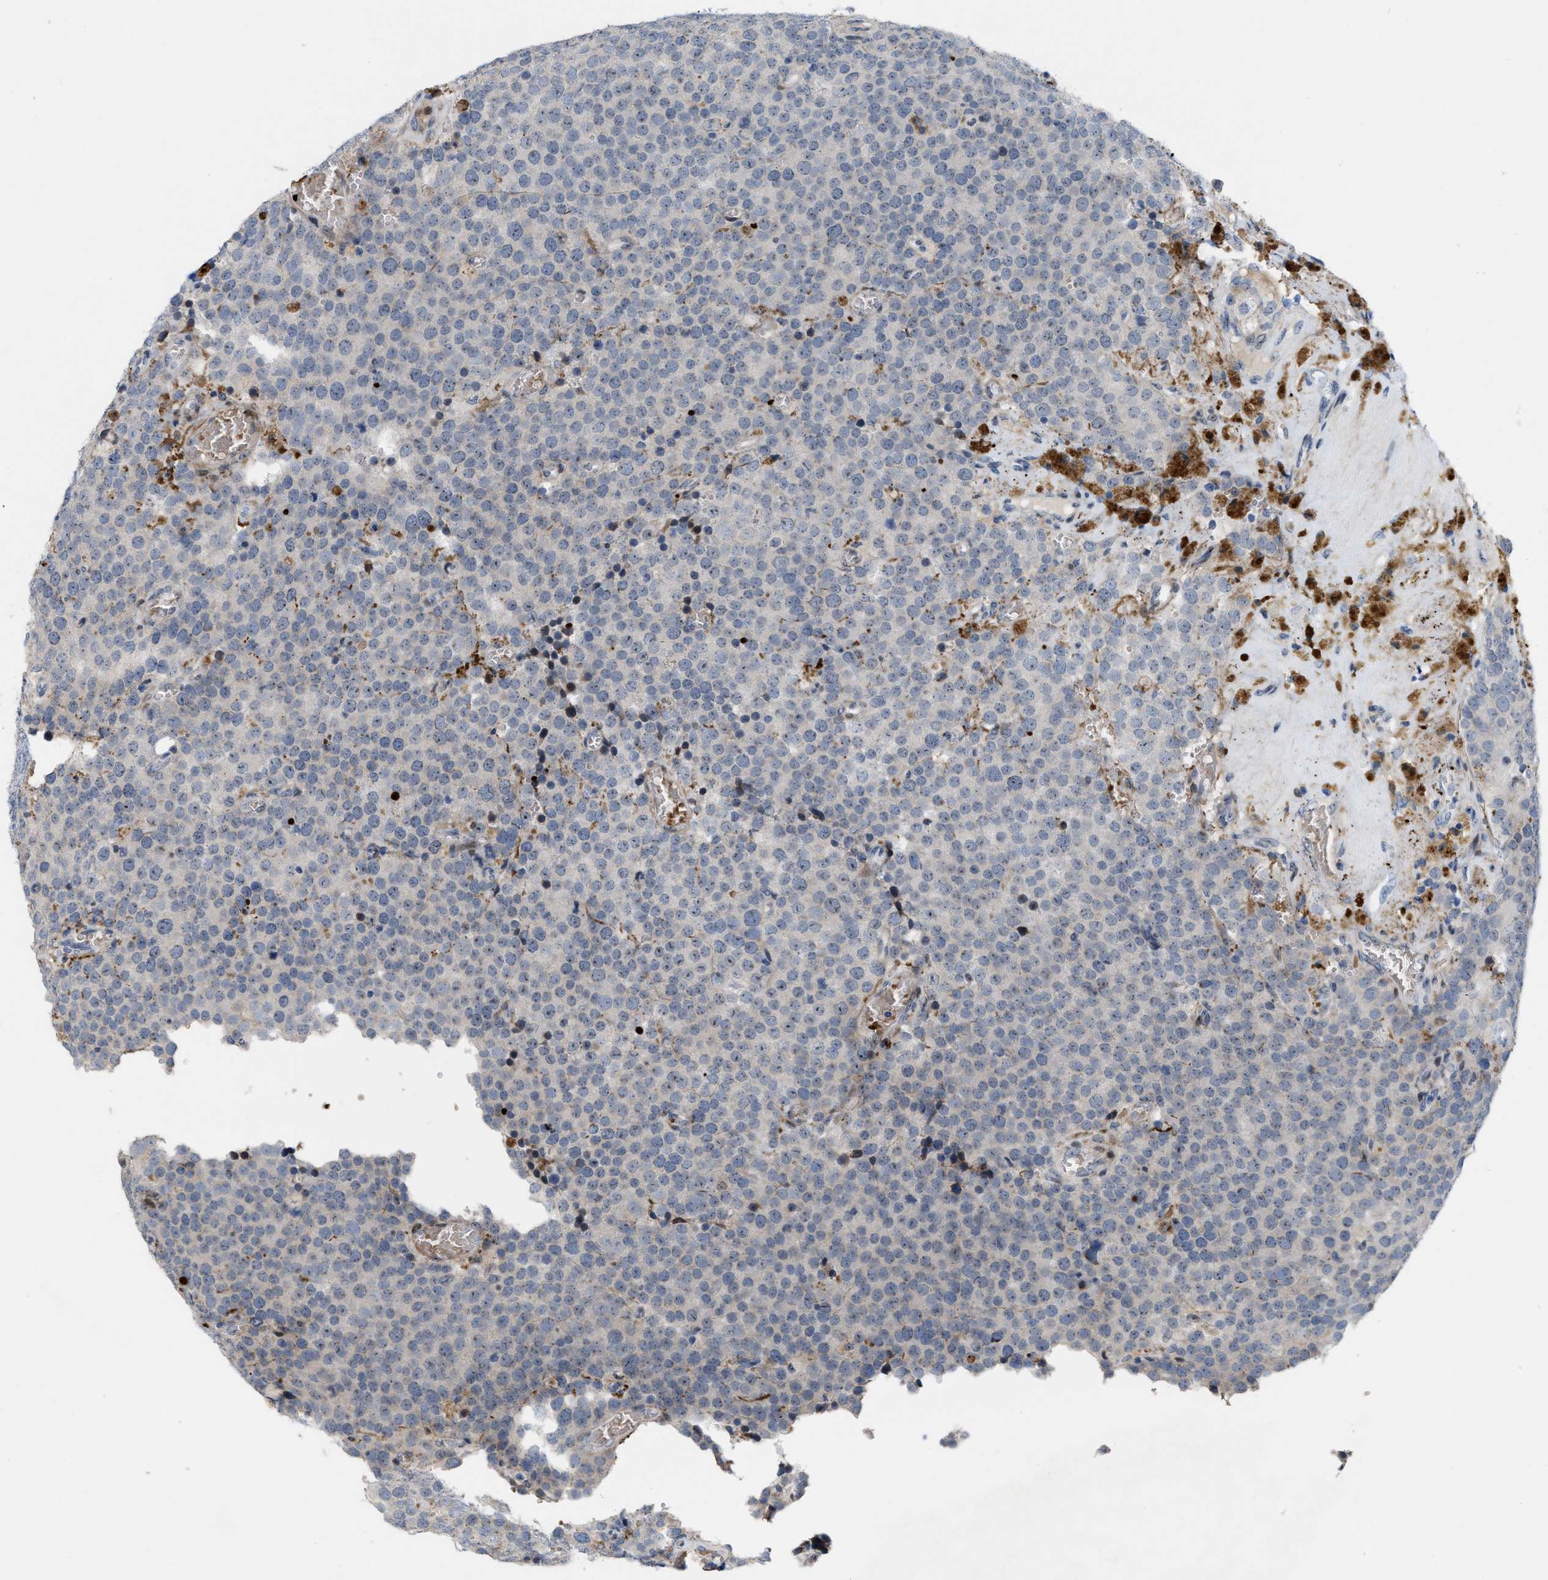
{"staining": {"intensity": "weak", "quantity": ">75%", "location": "nuclear"}, "tissue": "testis cancer", "cell_type": "Tumor cells", "image_type": "cancer", "snomed": [{"axis": "morphology", "description": "Normal tissue, NOS"}, {"axis": "morphology", "description": "Seminoma, NOS"}, {"axis": "topography", "description": "Testis"}], "caption": "Testis cancer (seminoma) tissue shows weak nuclear staining in about >75% of tumor cells, visualized by immunohistochemistry.", "gene": "POLR1F", "patient": {"sex": "male", "age": 71}}